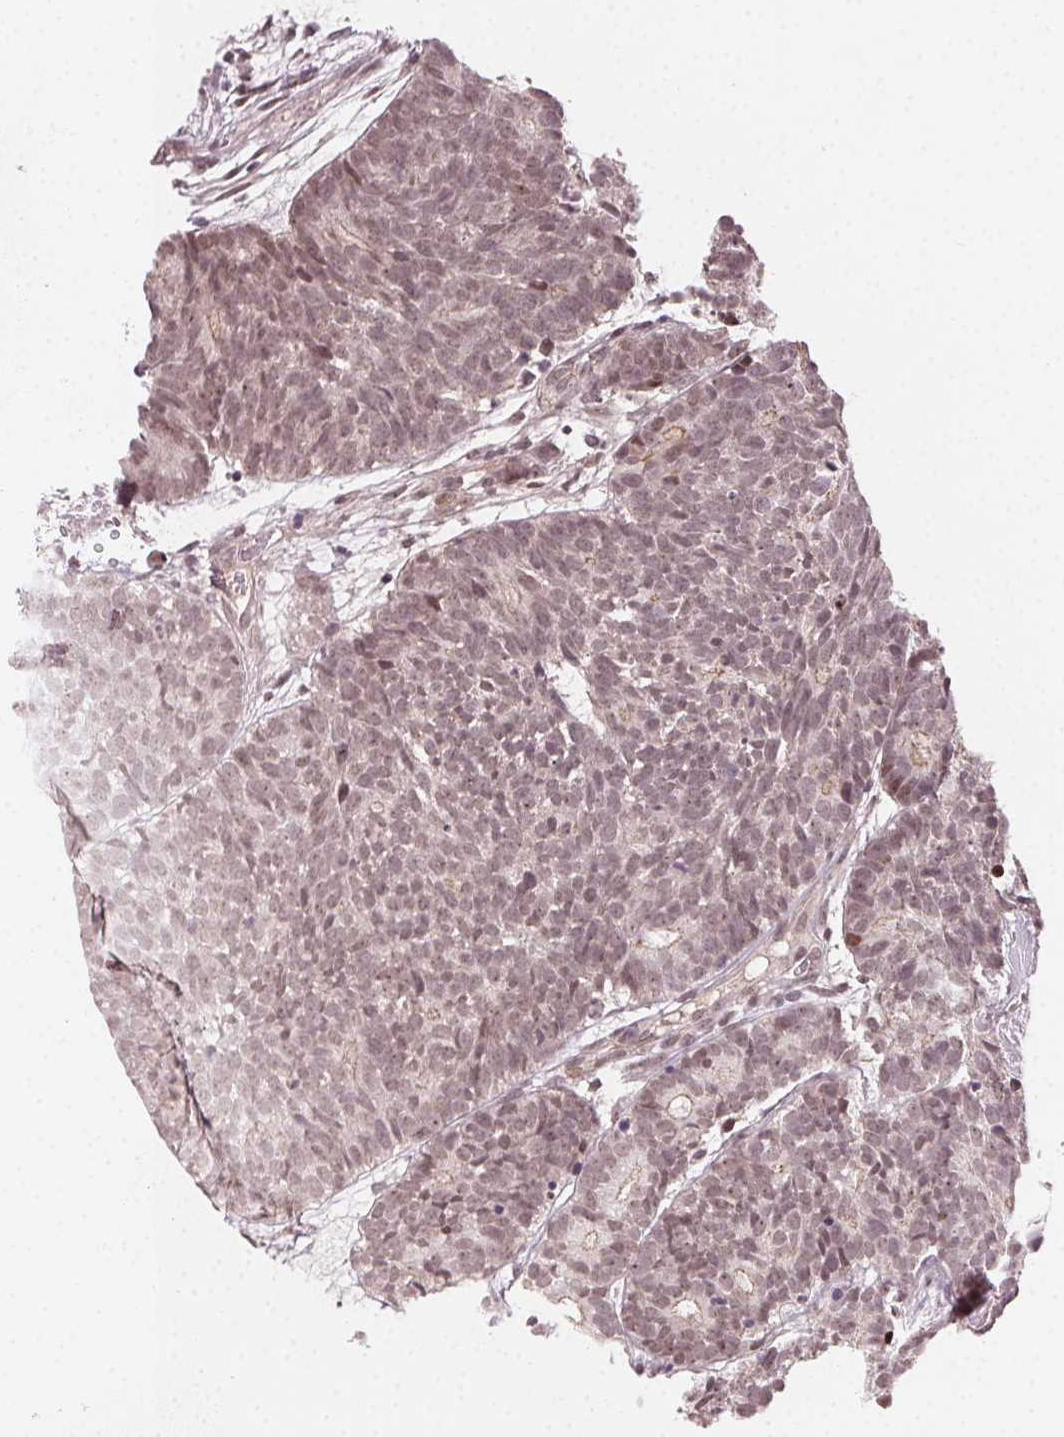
{"staining": {"intensity": "weak", "quantity": ">75%", "location": "nuclear"}, "tissue": "head and neck cancer", "cell_type": "Tumor cells", "image_type": "cancer", "snomed": [{"axis": "morphology", "description": "Adenocarcinoma, NOS"}, {"axis": "topography", "description": "Head-Neck"}], "caption": "A low amount of weak nuclear staining is present in approximately >75% of tumor cells in head and neck adenocarcinoma tissue.", "gene": "TUB", "patient": {"sex": "female", "age": 81}}